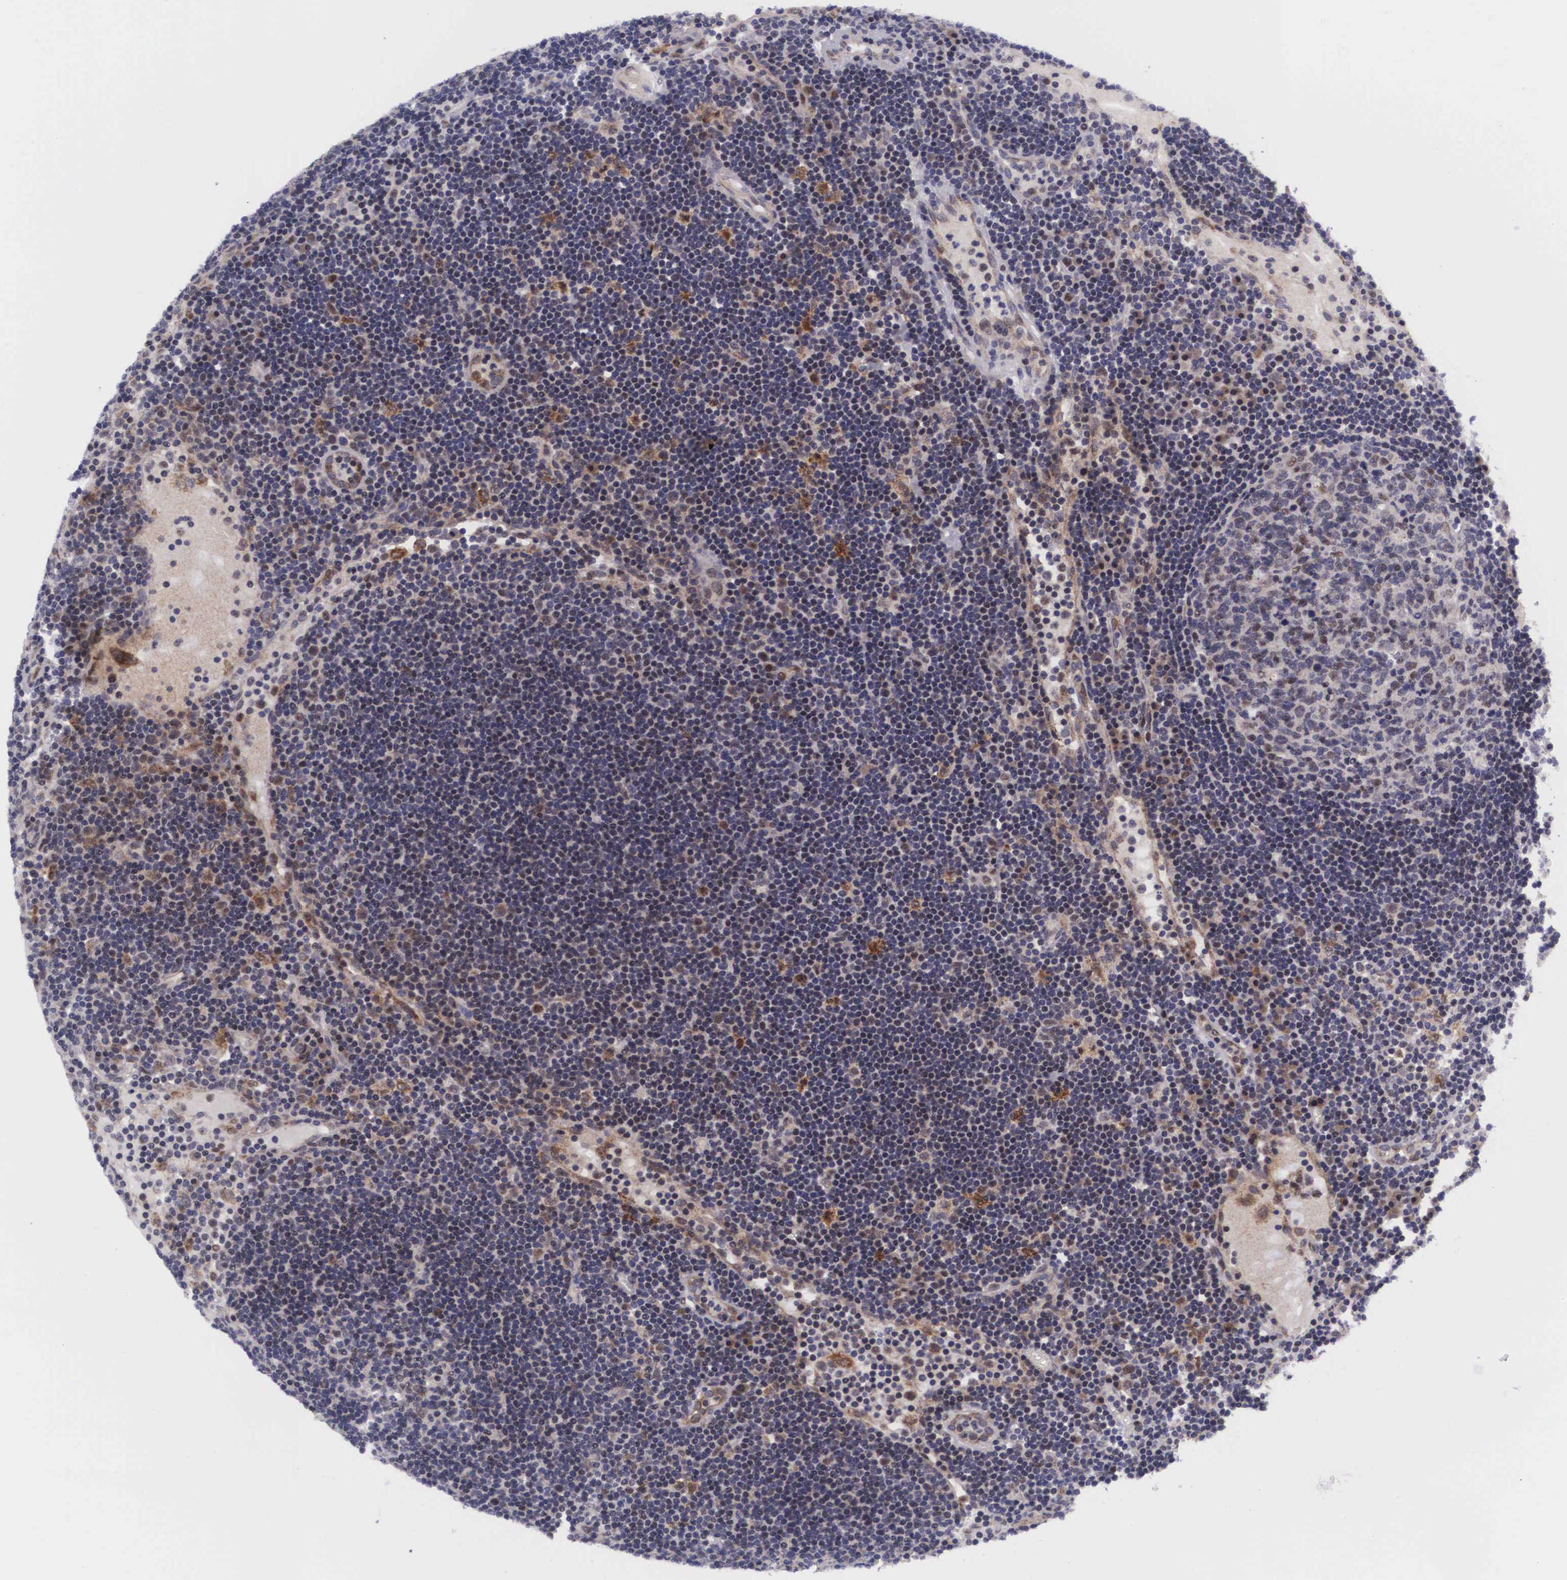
{"staining": {"intensity": "weak", "quantity": "<25%", "location": "nuclear"}, "tissue": "lymph node", "cell_type": "Germinal center cells", "image_type": "normal", "snomed": [{"axis": "morphology", "description": "Normal tissue, NOS"}, {"axis": "topography", "description": "Lymph node"}], "caption": "There is no significant expression in germinal center cells of lymph node. The staining is performed using DAB (3,3'-diaminobenzidine) brown chromogen with nuclei counter-stained in using hematoxylin.", "gene": "EMID1", "patient": {"sex": "male", "age": 54}}